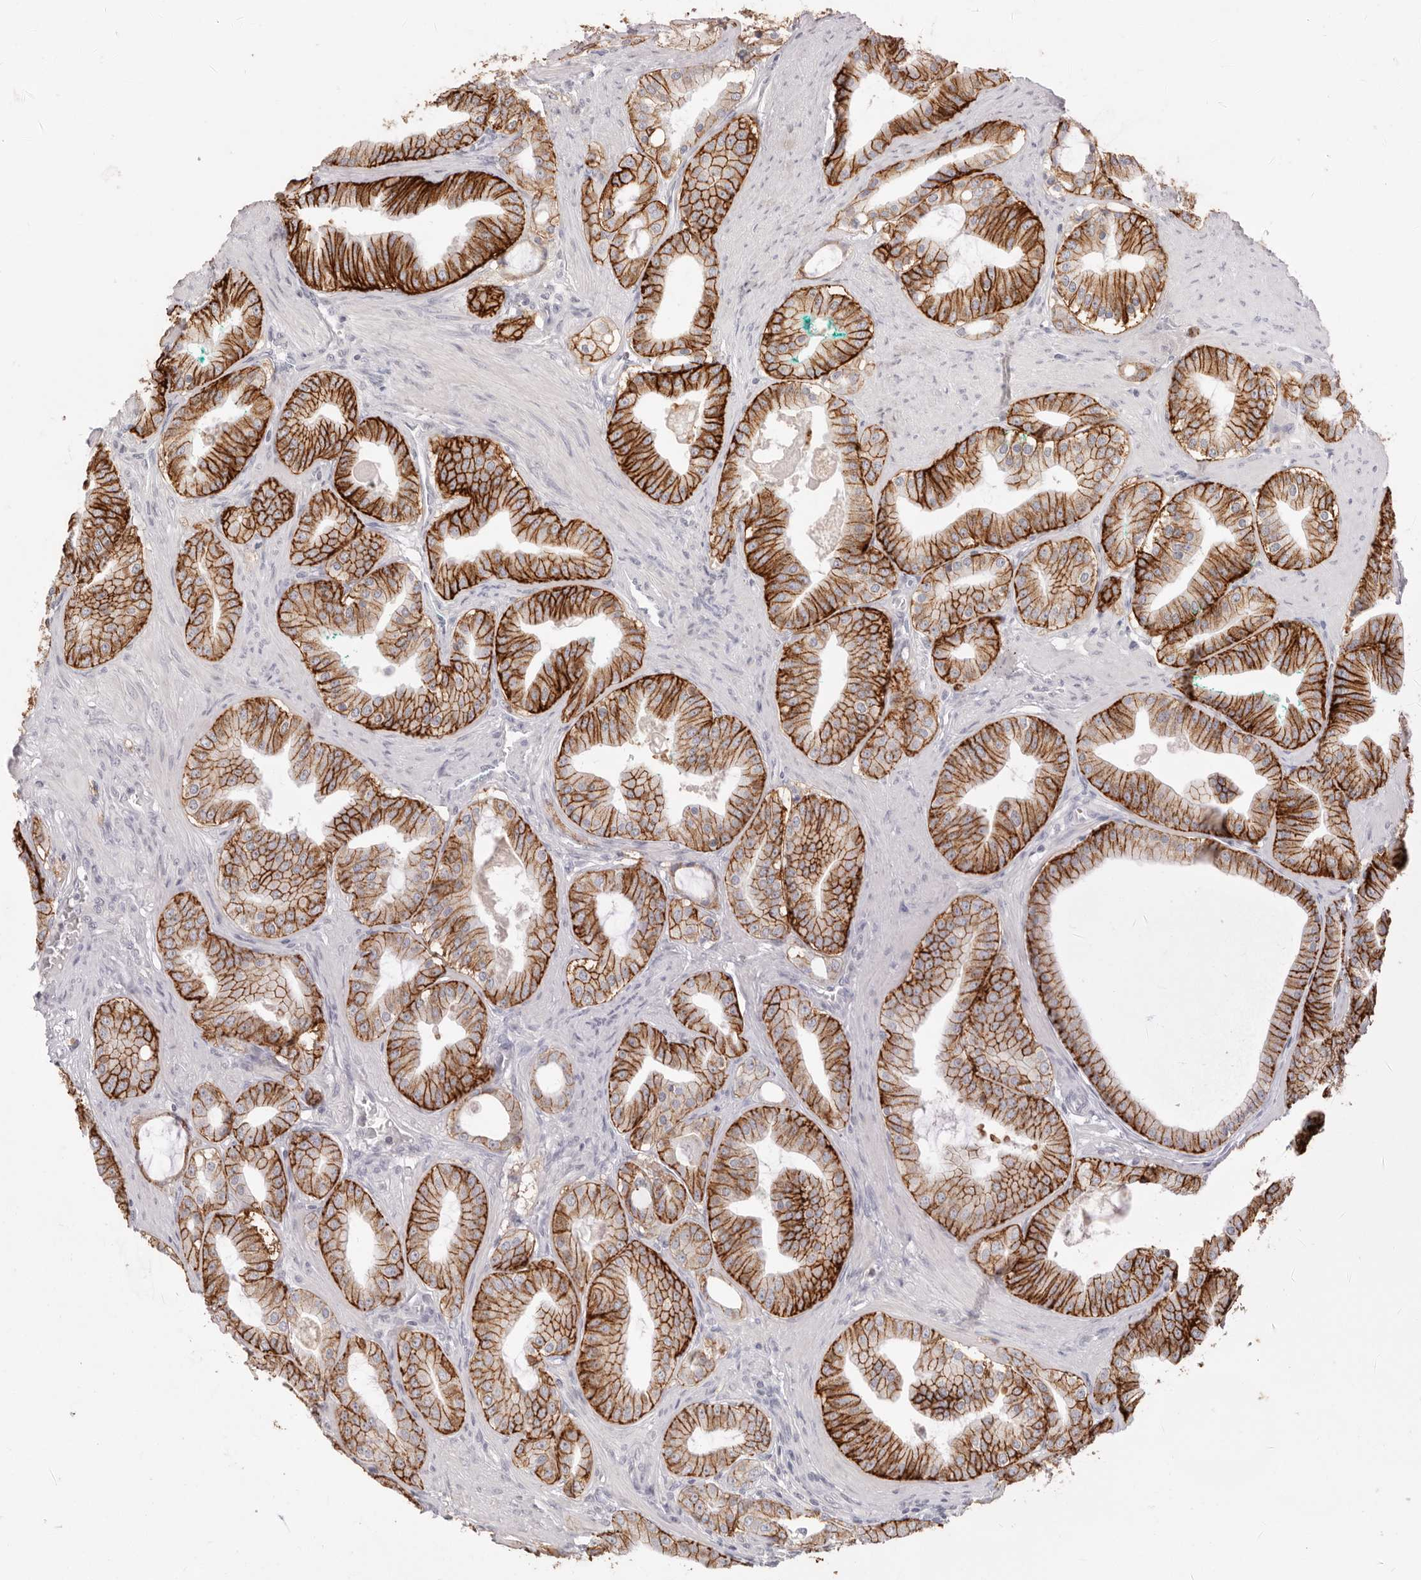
{"staining": {"intensity": "strong", "quantity": ">75%", "location": "cytoplasmic/membranous"}, "tissue": "prostate cancer", "cell_type": "Tumor cells", "image_type": "cancer", "snomed": [{"axis": "morphology", "description": "Adenocarcinoma, High grade"}, {"axis": "topography", "description": "Prostate"}], "caption": "Protein analysis of prostate high-grade adenocarcinoma tissue demonstrates strong cytoplasmic/membranous expression in approximately >75% of tumor cells.", "gene": "EPCAM", "patient": {"sex": "male", "age": 60}}